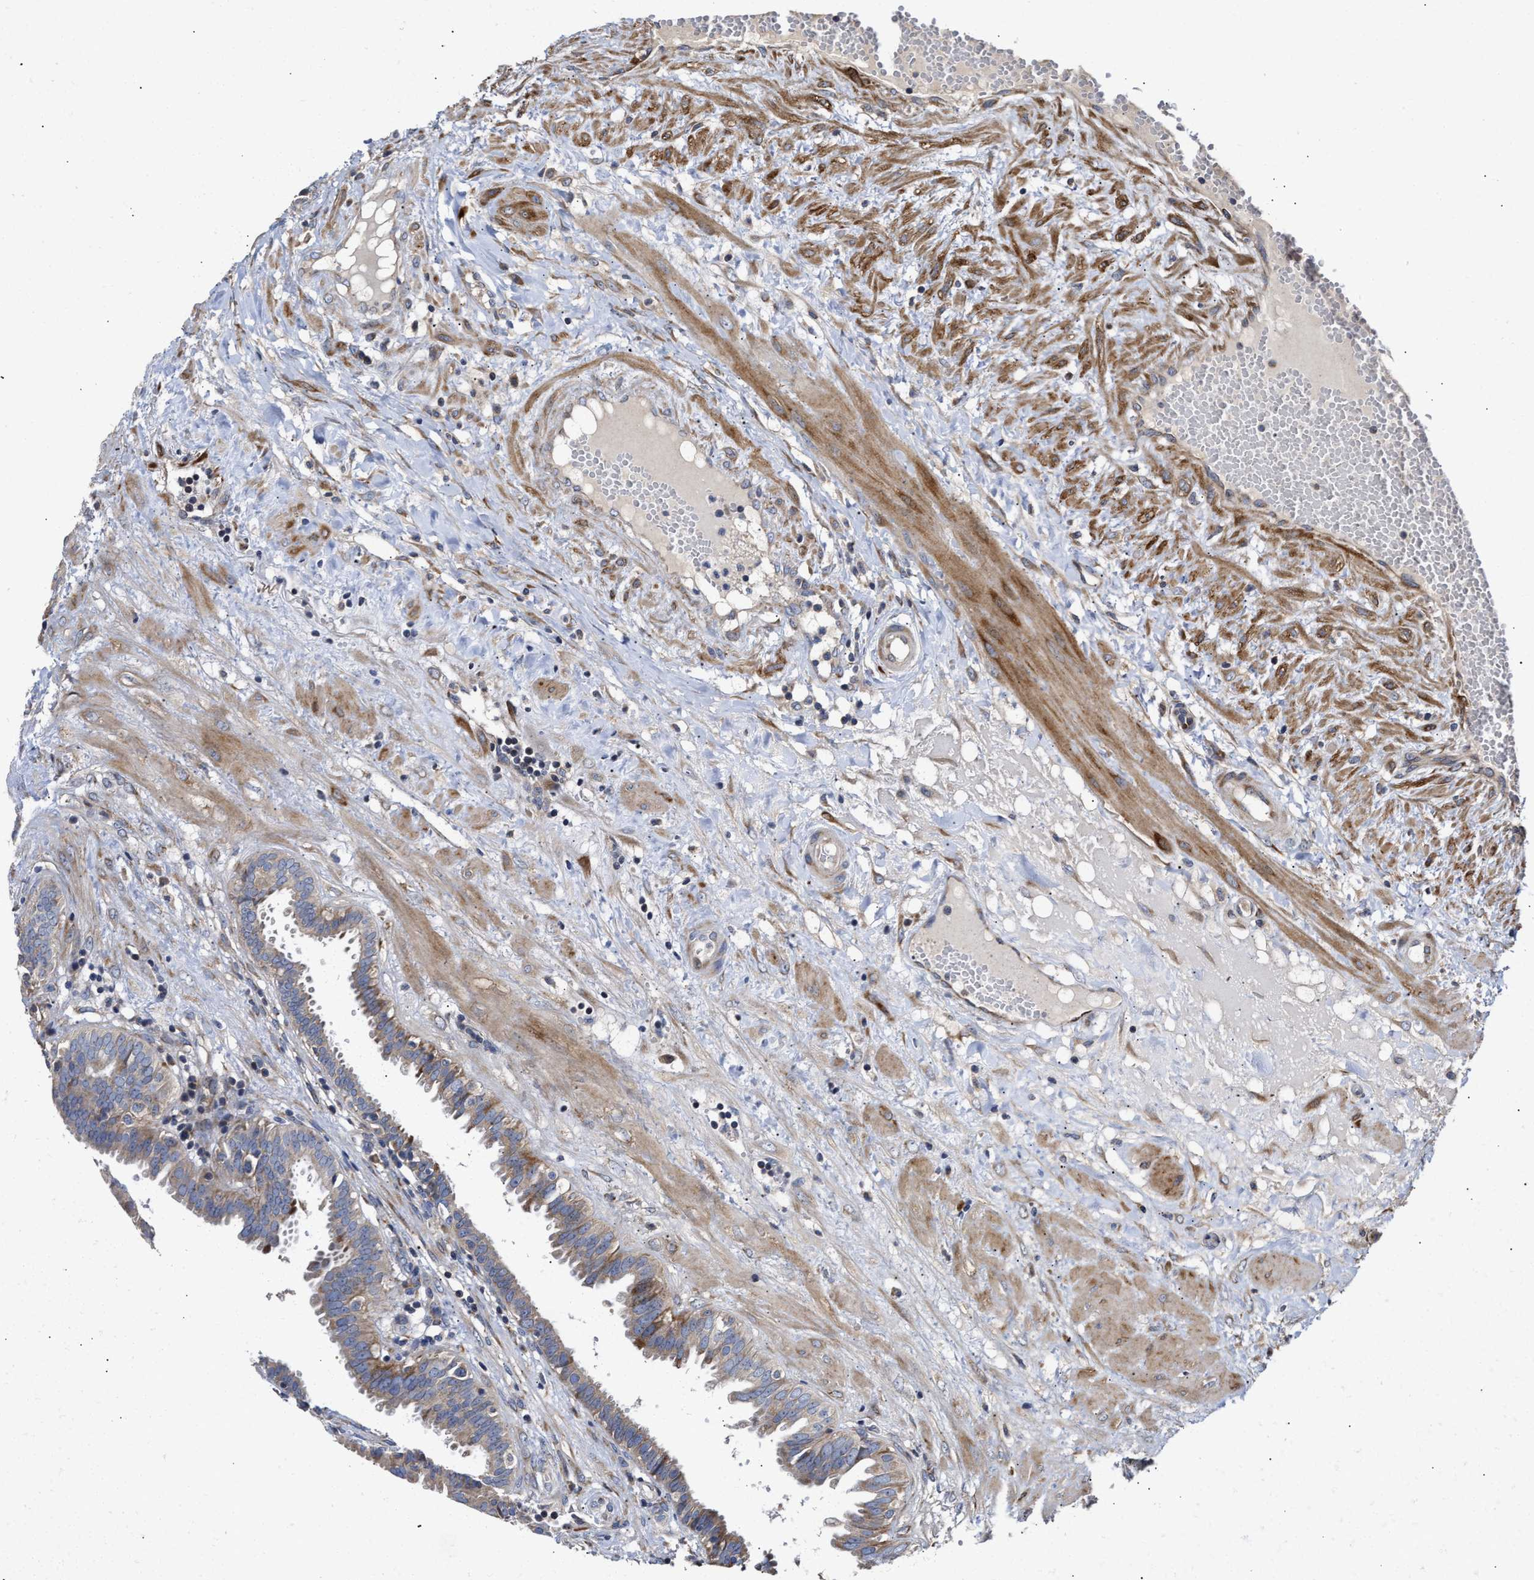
{"staining": {"intensity": "moderate", "quantity": "25%-75%", "location": "cytoplasmic/membranous"}, "tissue": "seminal vesicle", "cell_type": "Glandular cells", "image_type": "normal", "snomed": [{"axis": "morphology", "description": "Normal tissue, NOS"}, {"axis": "morphology", "description": "Adenocarcinoma, High grade"}, {"axis": "topography", "description": "Prostate"}, {"axis": "topography", "description": "Seminal veicle"}], "caption": "A photomicrograph showing moderate cytoplasmic/membranous staining in about 25%-75% of glandular cells in benign seminal vesicle, as visualized by brown immunohistochemical staining.", "gene": "MALSU1", "patient": {"sex": "male", "age": 55}}